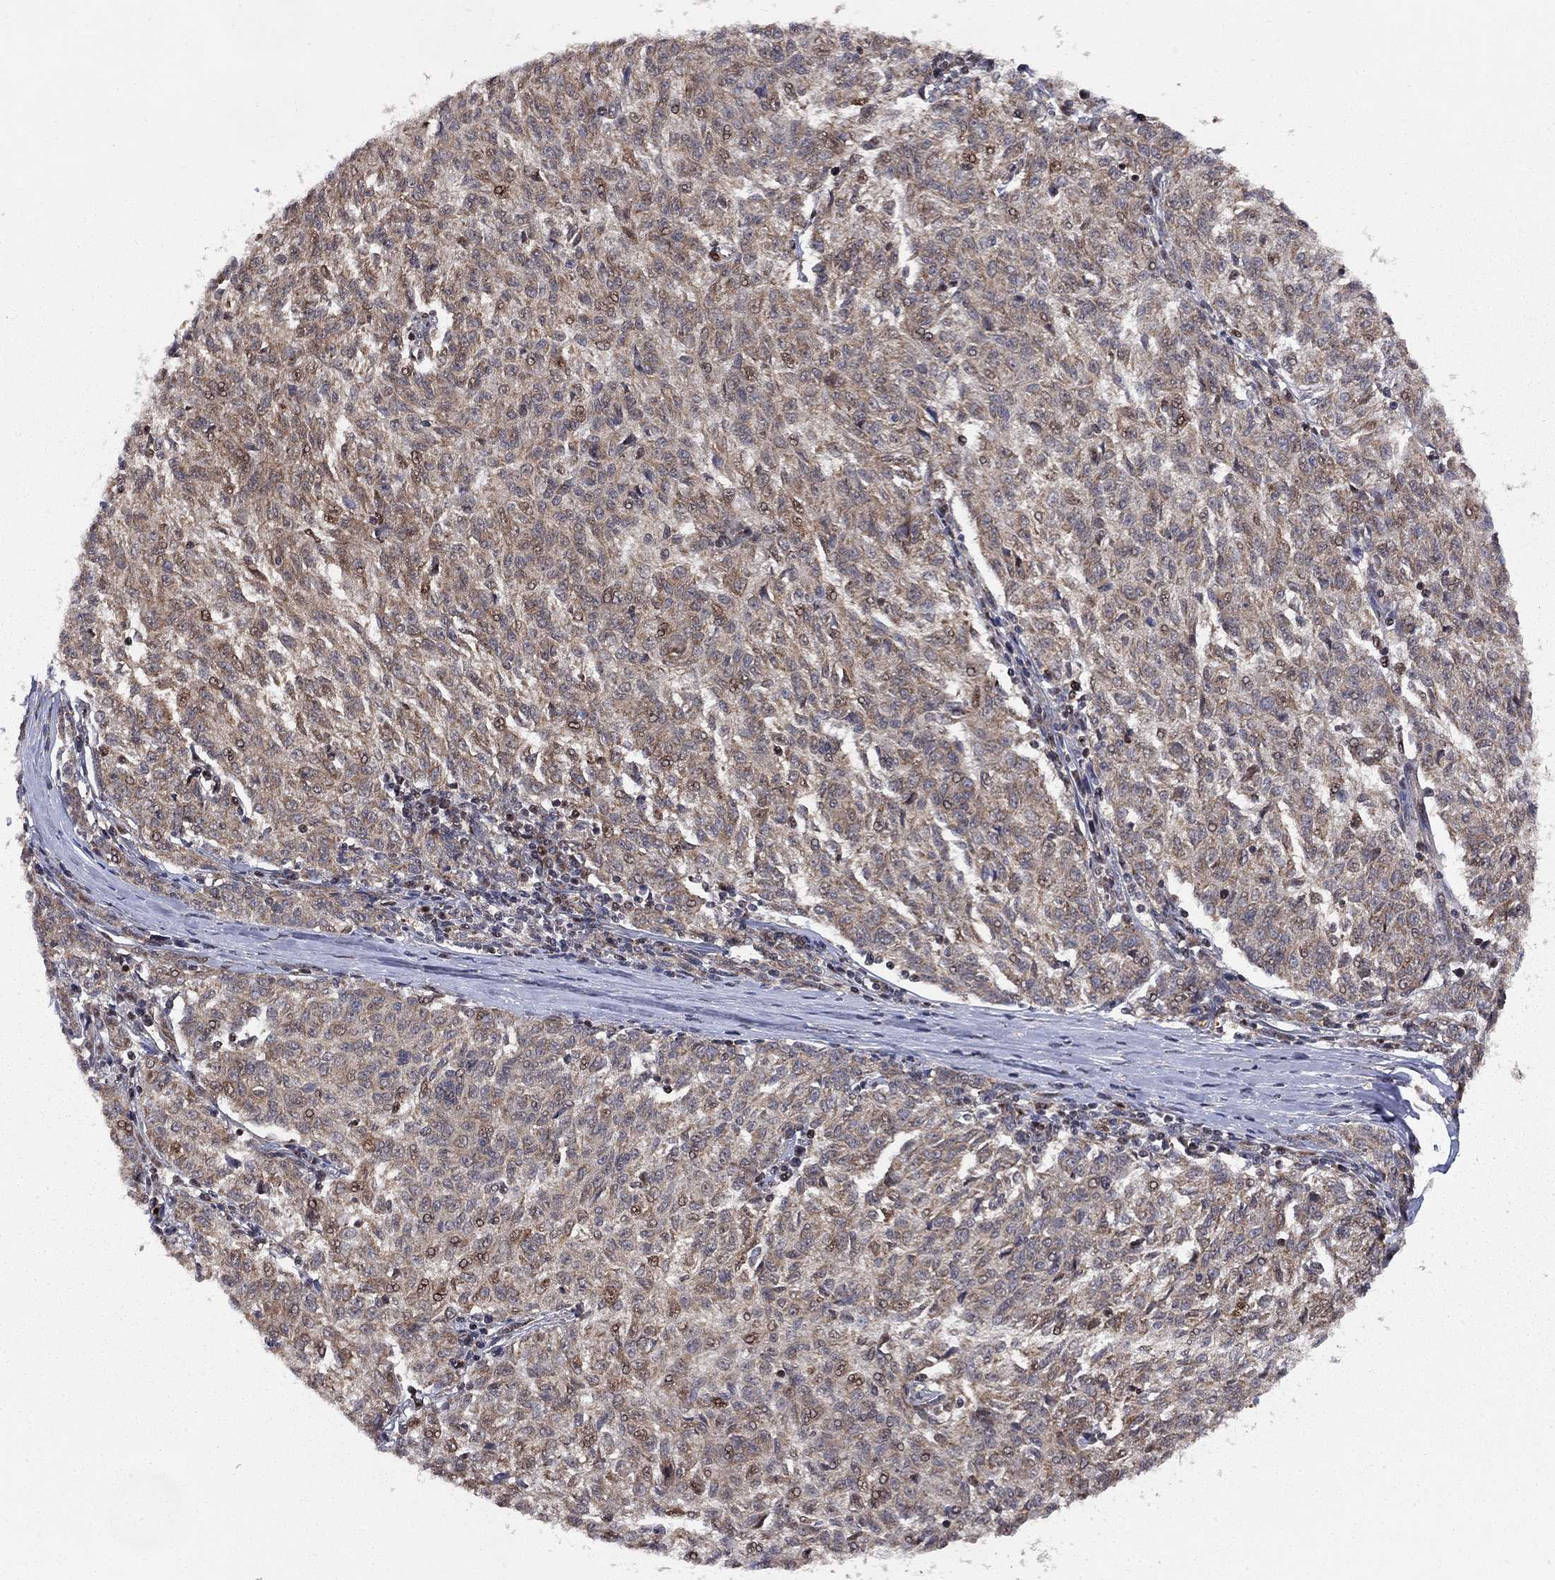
{"staining": {"intensity": "moderate", "quantity": "25%-75%", "location": "cytoplasmic/membranous"}, "tissue": "melanoma", "cell_type": "Tumor cells", "image_type": "cancer", "snomed": [{"axis": "morphology", "description": "Malignant melanoma, NOS"}, {"axis": "topography", "description": "Skin"}], "caption": "The micrograph exhibits immunohistochemical staining of melanoma. There is moderate cytoplasmic/membranous positivity is identified in about 25%-75% of tumor cells. (Brightfield microscopy of DAB IHC at high magnification).", "gene": "ELOB", "patient": {"sex": "female", "age": 72}}